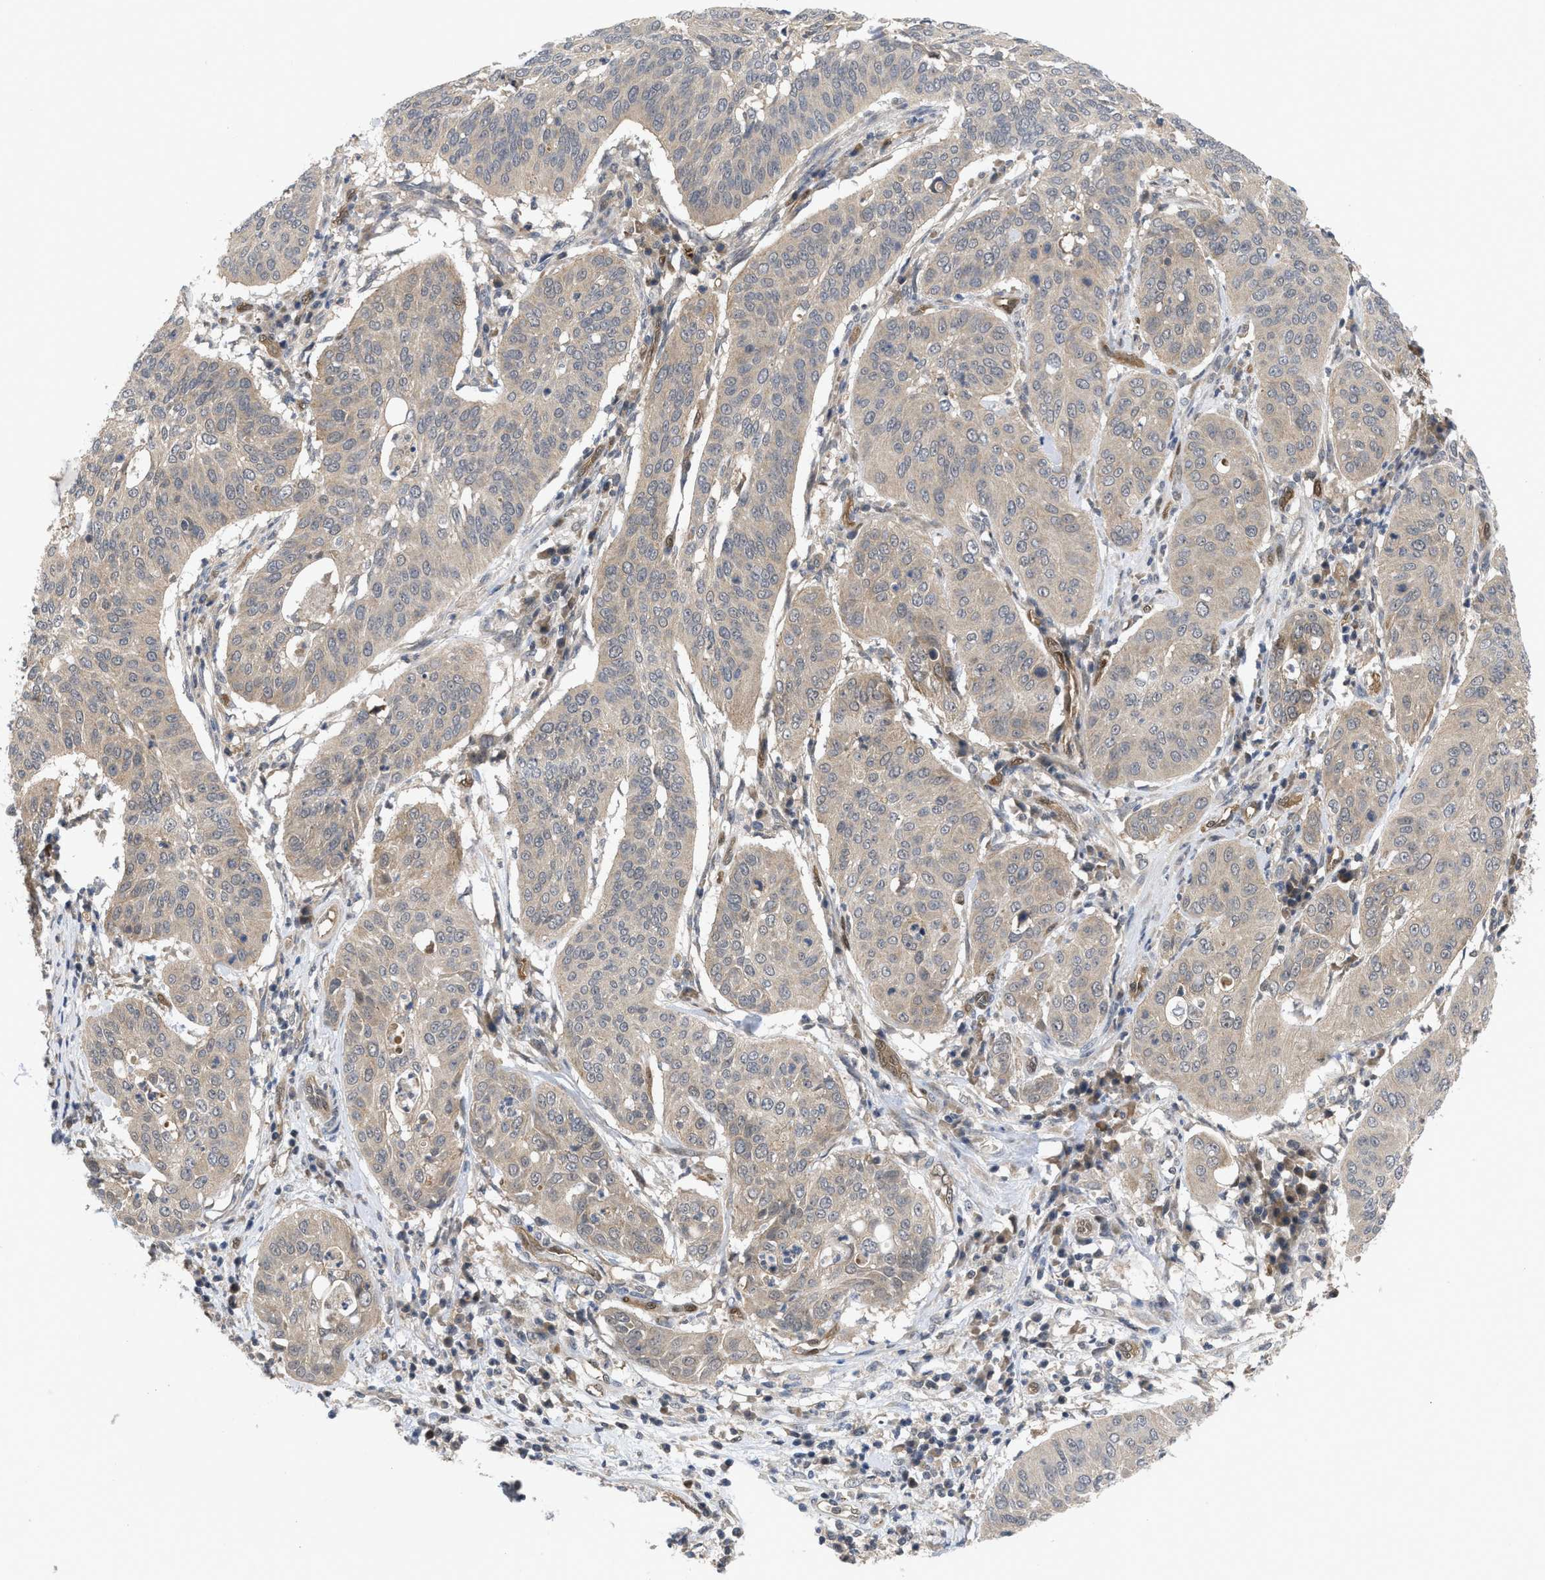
{"staining": {"intensity": "weak", "quantity": ">75%", "location": "cytoplasmic/membranous"}, "tissue": "cervical cancer", "cell_type": "Tumor cells", "image_type": "cancer", "snomed": [{"axis": "morphology", "description": "Normal tissue, NOS"}, {"axis": "morphology", "description": "Squamous cell carcinoma, NOS"}, {"axis": "topography", "description": "Cervix"}], "caption": "About >75% of tumor cells in cervical cancer show weak cytoplasmic/membranous protein positivity as visualized by brown immunohistochemical staining.", "gene": "LDAF1", "patient": {"sex": "female", "age": 39}}